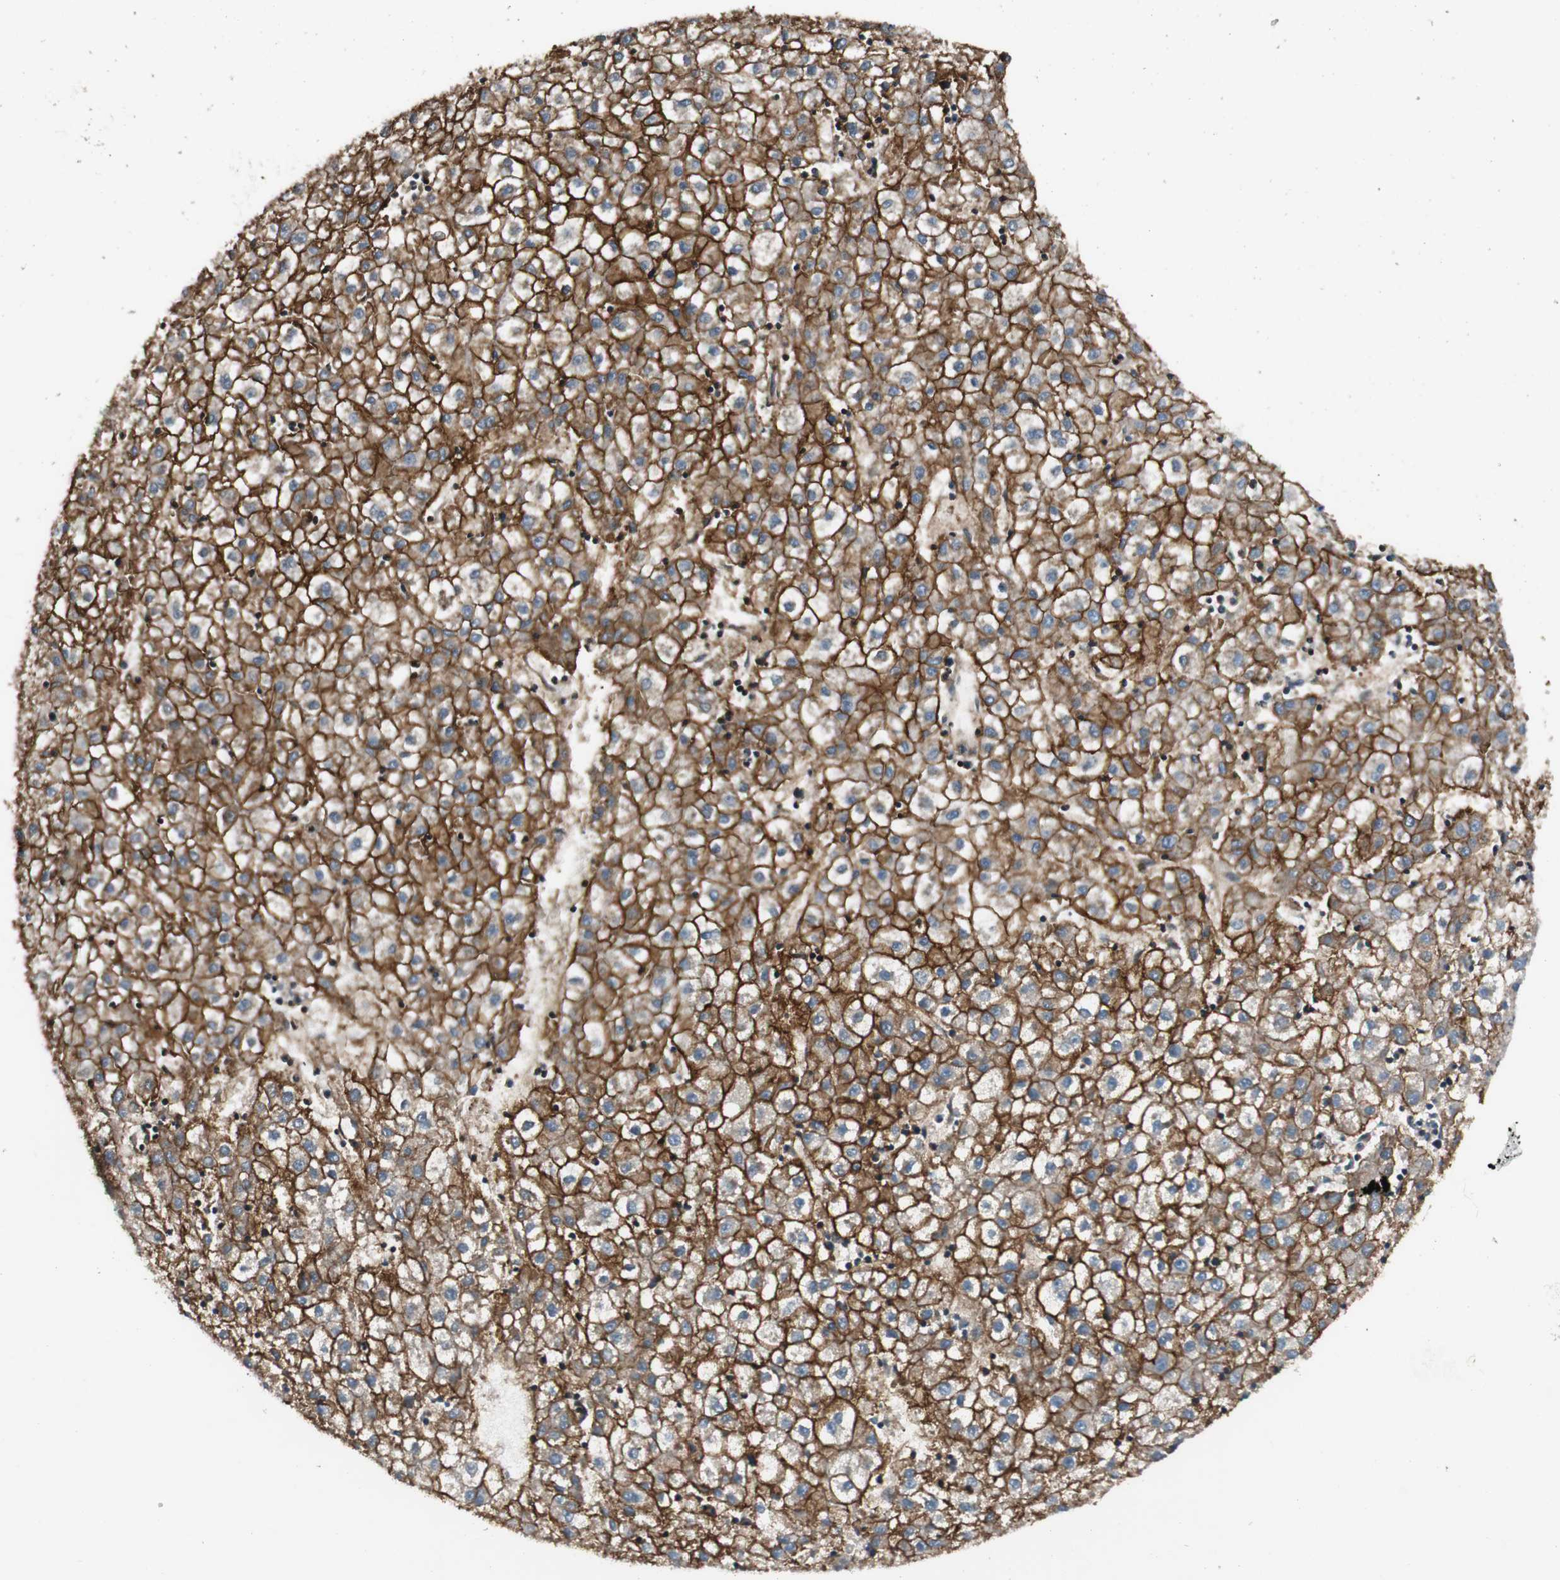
{"staining": {"intensity": "strong", "quantity": ">75%", "location": "cytoplasmic/membranous"}, "tissue": "liver cancer", "cell_type": "Tumor cells", "image_type": "cancer", "snomed": [{"axis": "morphology", "description": "Carcinoma, Hepatocellular, NOS"}, {"axis": "topography", "description": "Liver"}], "caption": "Liver cancer (hepatocellular carcinoma) was stained to show a protein in brown. There is high levels of strong cytoplasmic/membranous staining in approximately >75% of tumor cells.", "gene": "BTN3A3", "patient": {"sex": "male", "age": 72}}